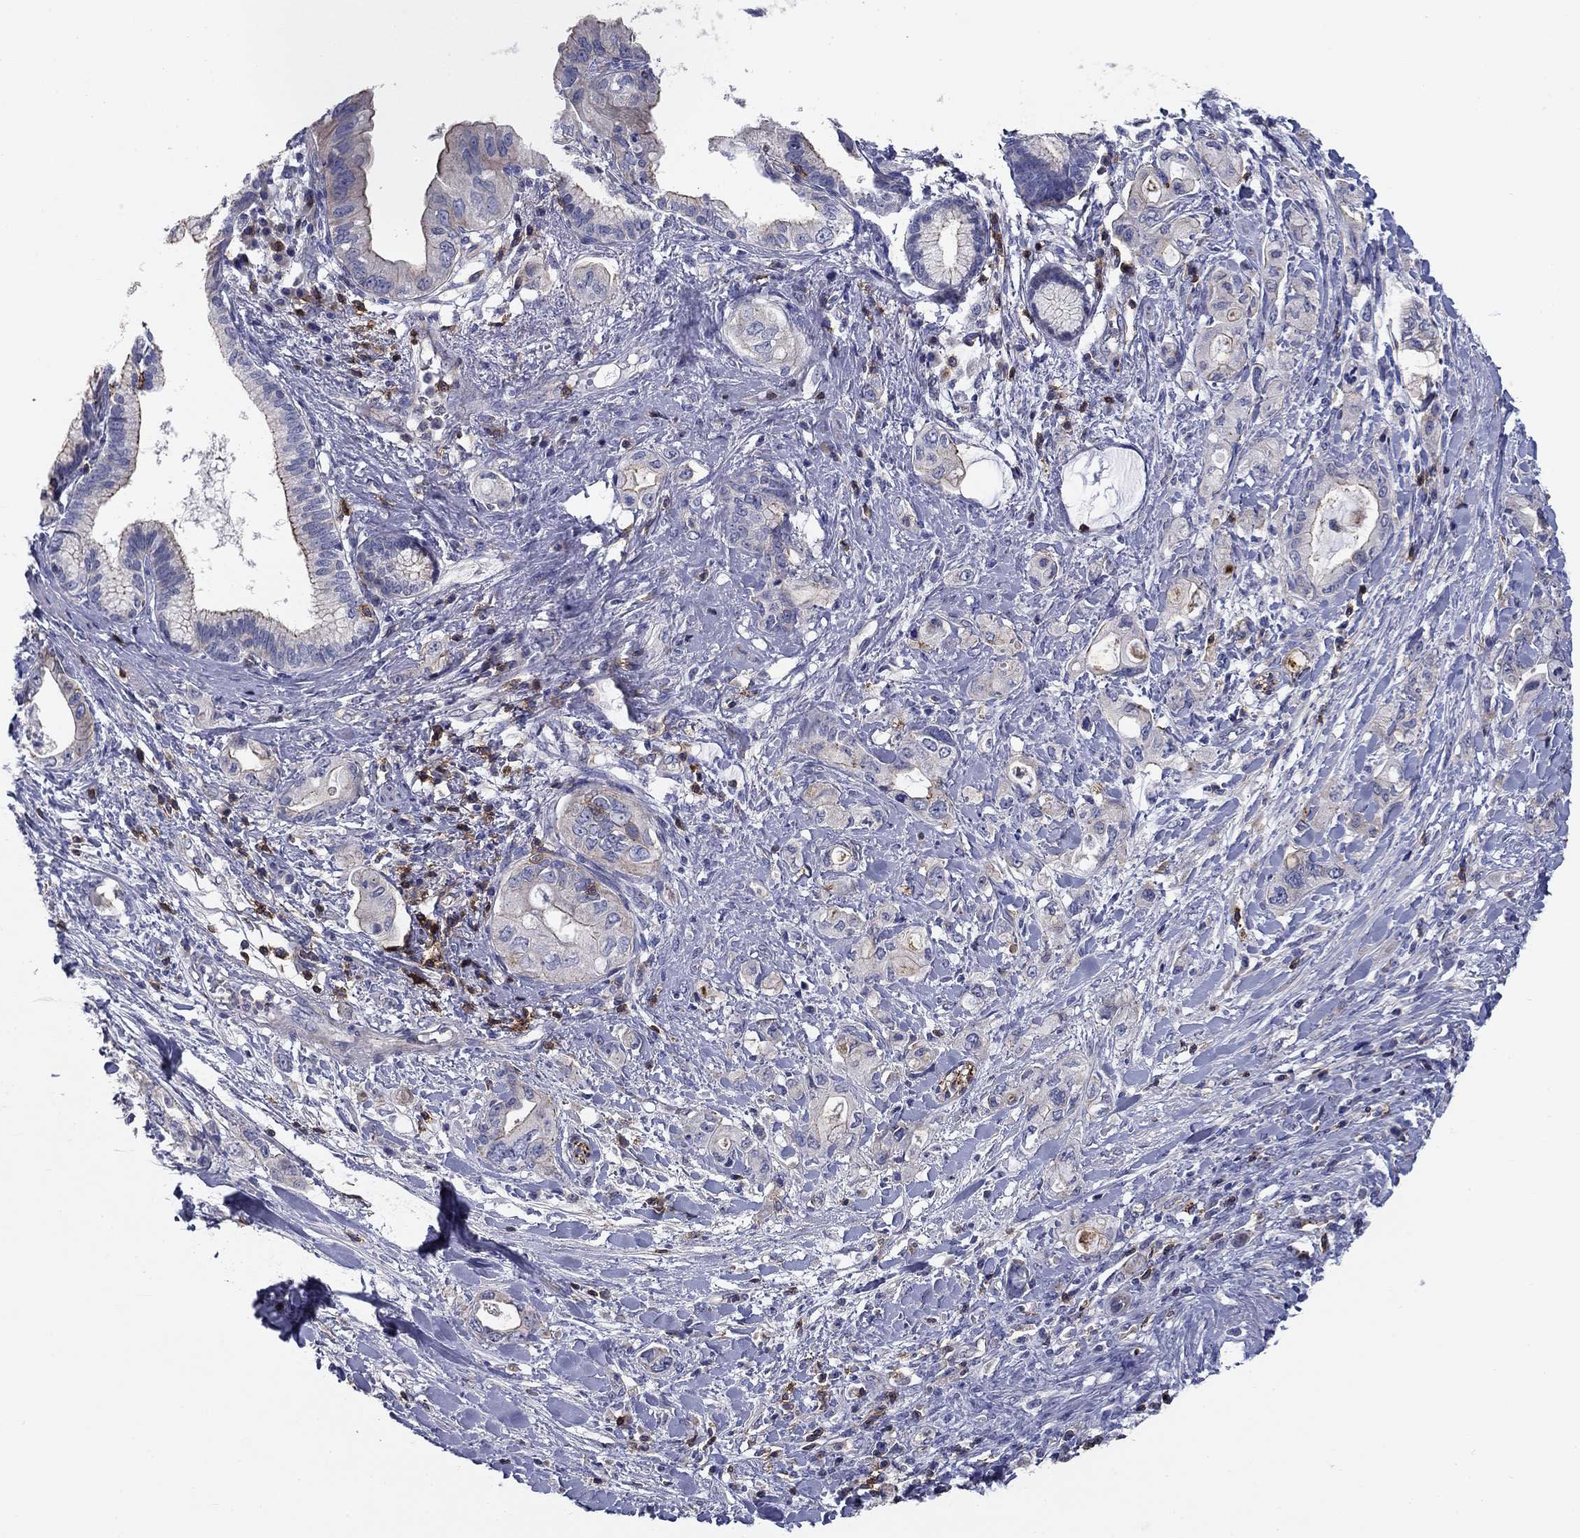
{"staining": {"intensity": "strong", "quantity": "<25%", "location": "cytoplasmic/membranous"}, "tissue": "pancreatic cancer", "cell_type": "Tumor cells", "image_type": "cancer", "snomed": [{"axis": "morphology", "description": "Adenocarcinoma, NOS"}, {"axis": "topography", "description": "Pancreas"}], "caption": "Pancreatic adenocarcinoma tissue demonstrates strong cytoplasmic/membranous staining in about <25% of tumor cells", "gene": "SIT1", "patient": {"sex": "female", "age": 56}}